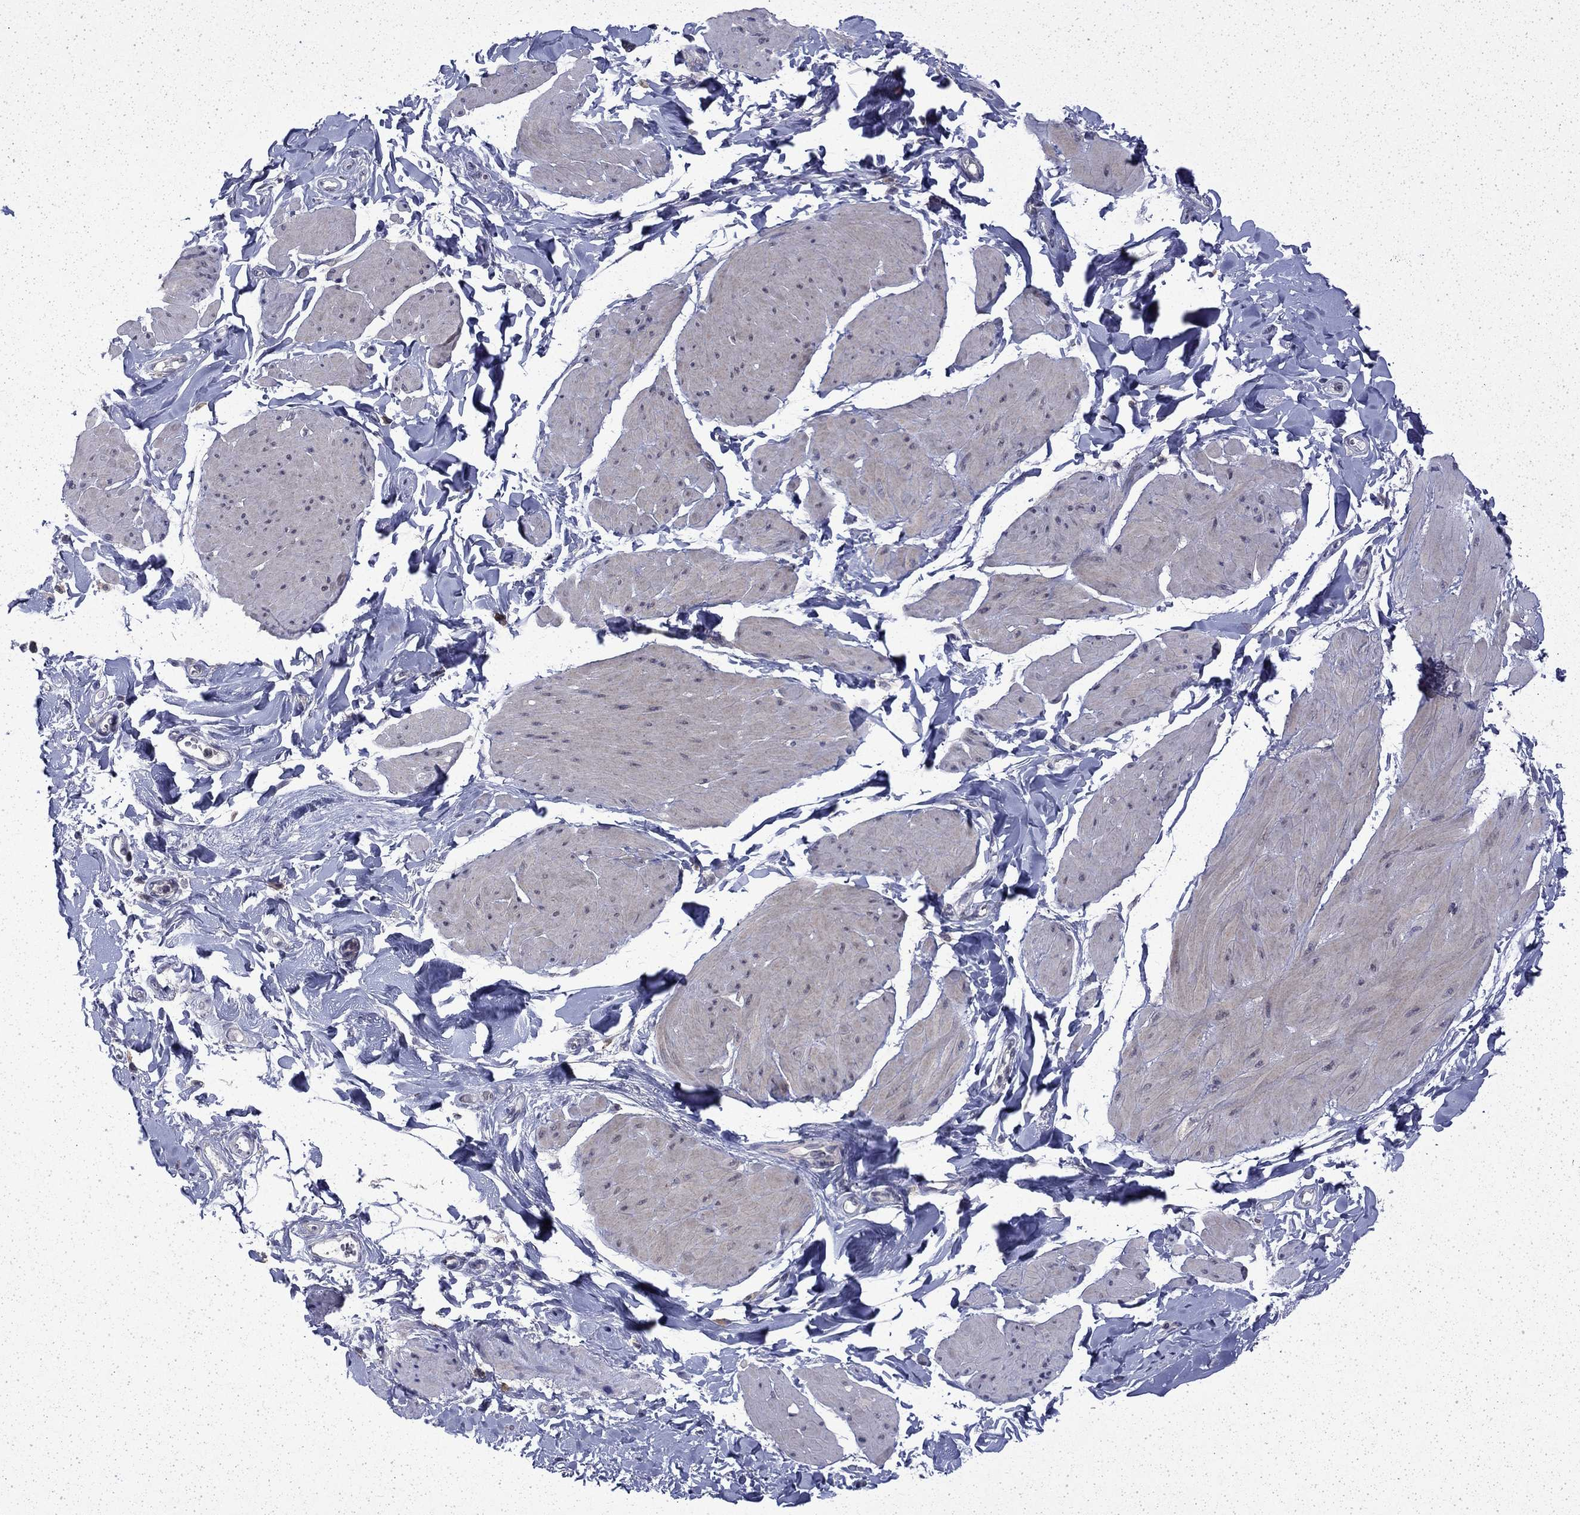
{"staining": {"intensity": "negative", "quantity": "none", "location": "none"}, "tissue": "smooth muscle", "cell_type": "Smooth muscle cells", "image_type": "normal", "snomed": [{"axis": "morphology", "description": "Normal tissue, NOS"}, {"axis": "topography", "description": "Adipose tissue"}, {"axis": "topography", "description": "Smooth muscle"}, {"axis": "topography", "description": "Peripheral nerve tissue"}], "caption": "The photomicrograph exhibits no staining of smooth muscle cells in normal smooth muscle.", "gene": "CHAT", "patient": {"sex": "male", "age": 83}}